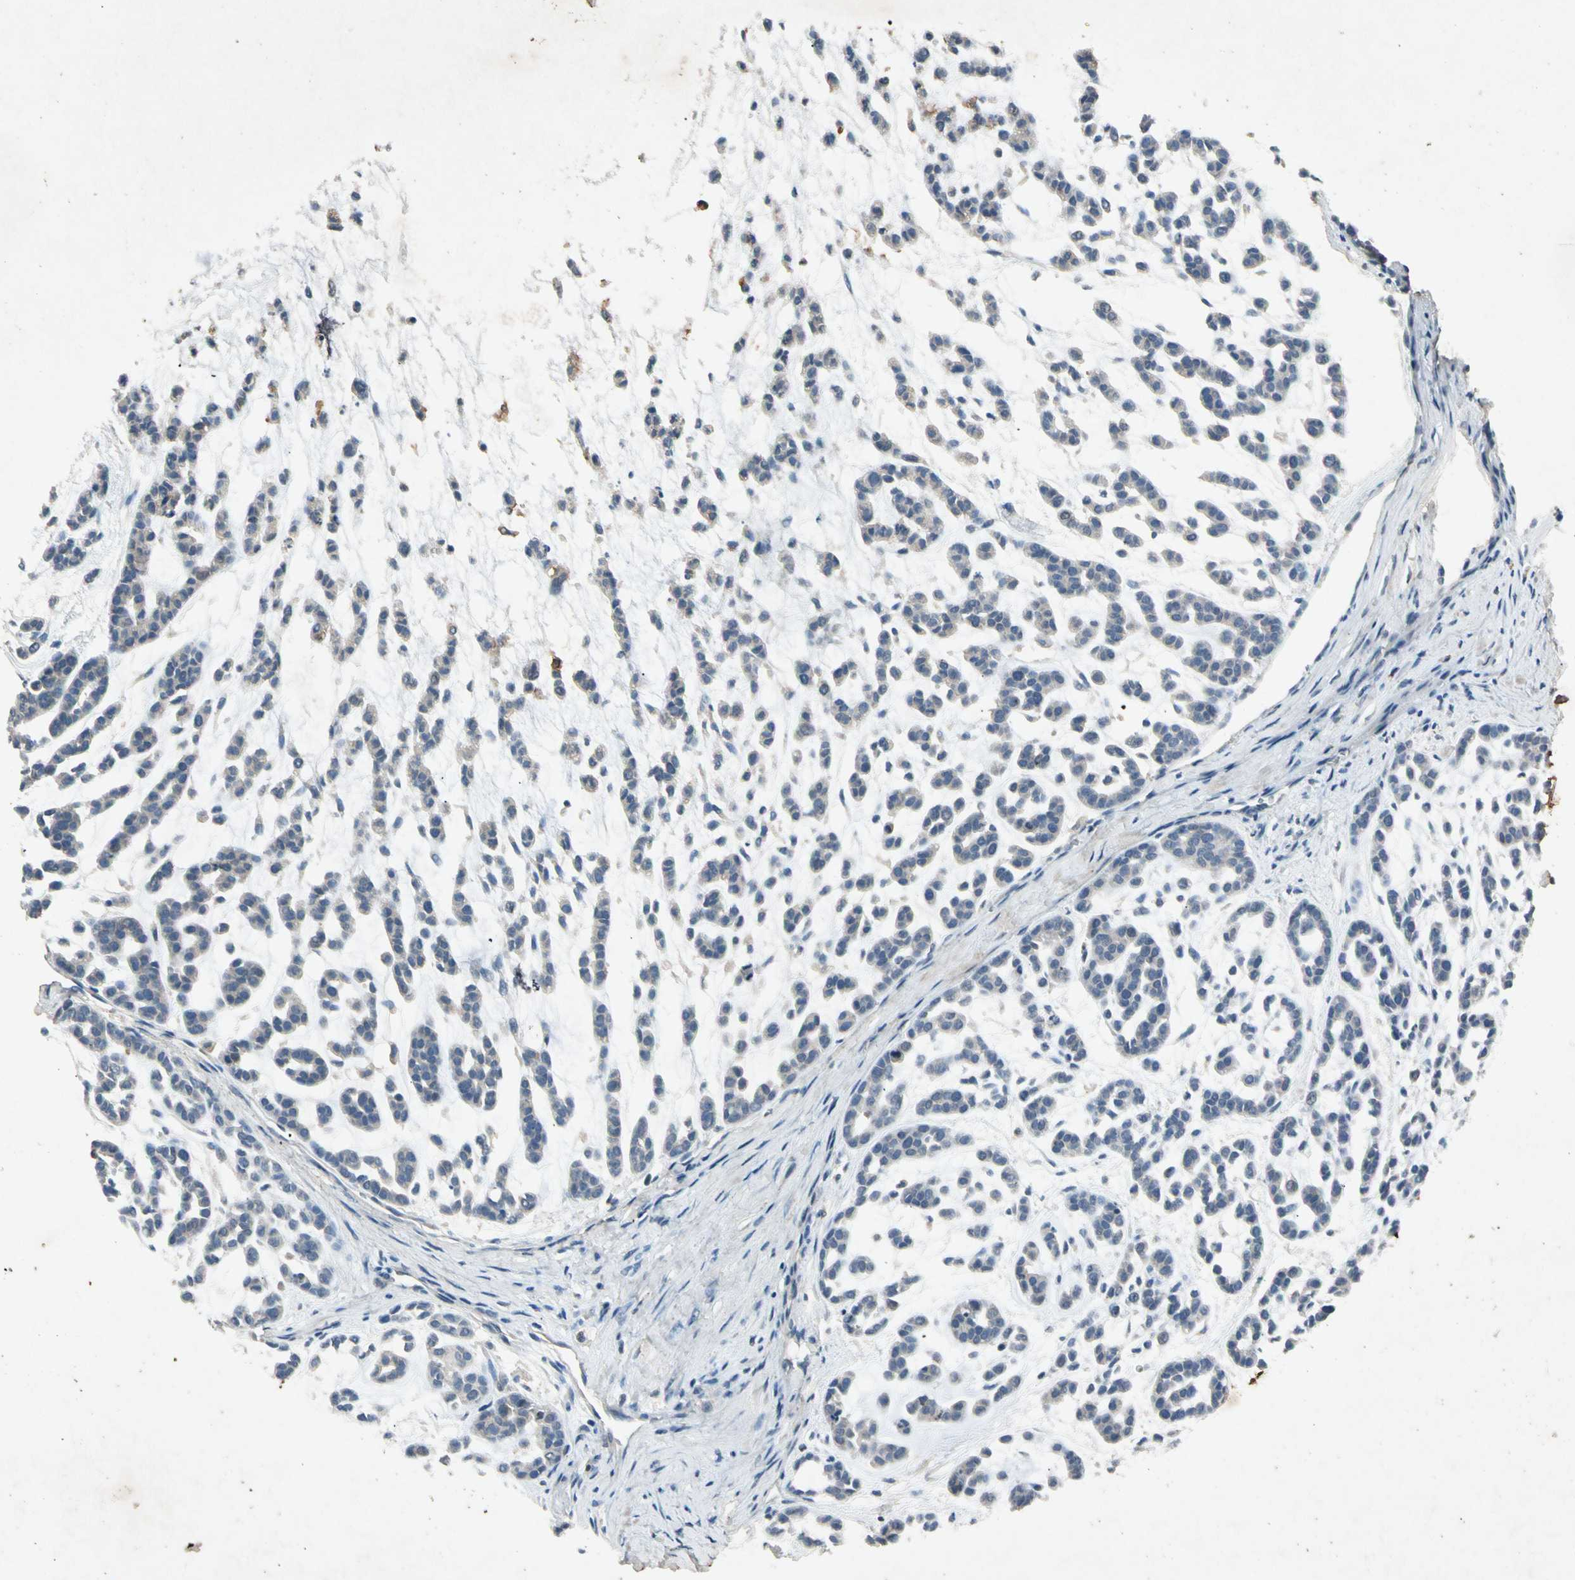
{"staining": {"intensity": "weak", "quantity": "<25%", "location": "cytoplasmic/membranous"}, "tissue": "head and neck cancer", "cell_type": "Tumor cells", "image_type": "cancer", "snomed": [{"axis": "morphology", "description": "Adenocarcinoma, NOS"}, {"axis": "morphology", "description": "Adenoma, NOS"}, {"axis": "topography", "description": "Head-Neck"}], "caption": "Adenoma (head and neck) stained for a protein using immunohistochemistry demonstrates no positivity tumor cells.", "gene": "GPLD1", "patient": {"sex": "female", "age": 55}}